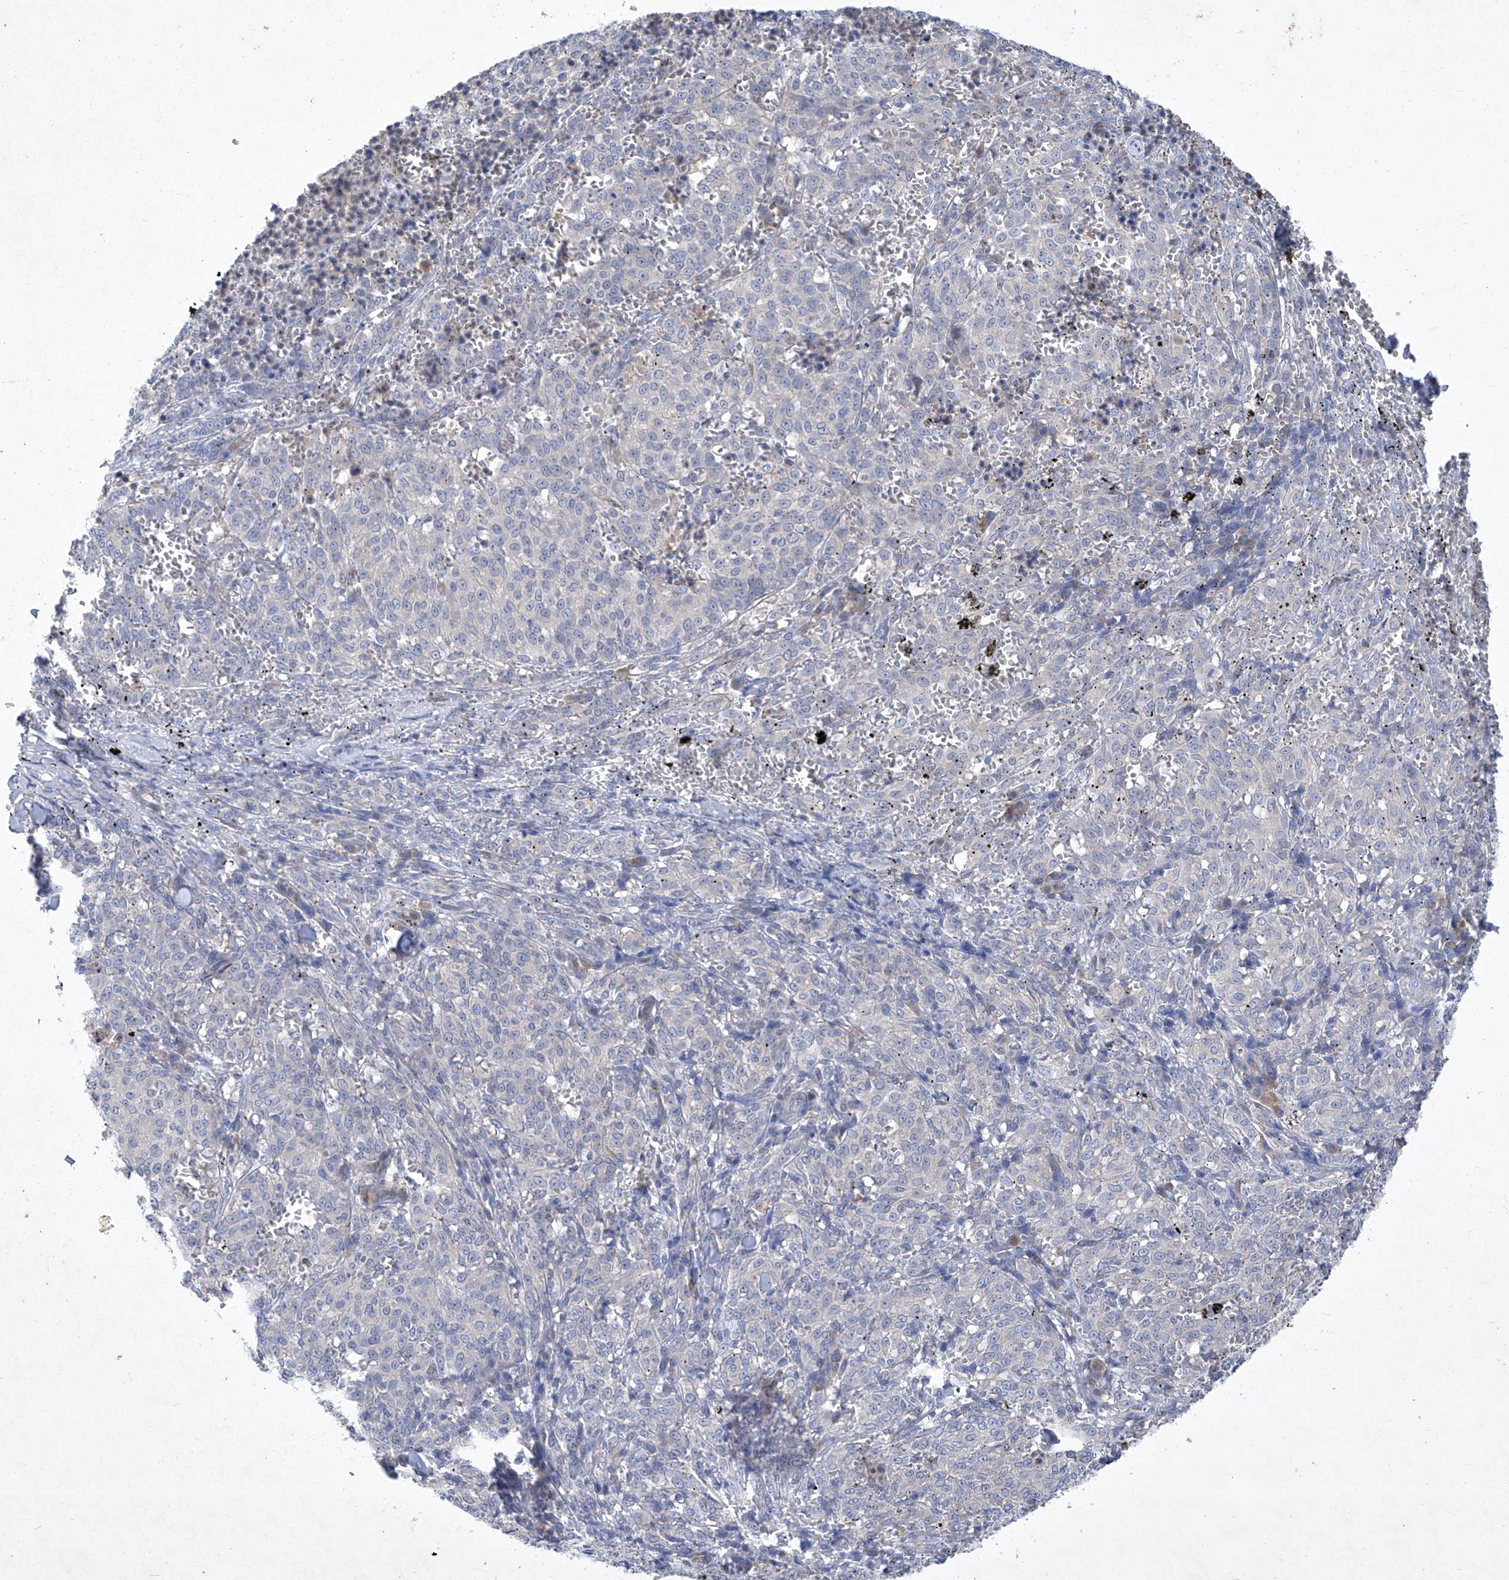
{"staining": {"intensity": "negative", "quantity": "none", "location": "none"}, "tissue": "melanoma", "cell_type": "Tumor cells", "image_type": "cancer", "snomed": [{"axis": "morphology", "description": "Malignant melanoma, NOS"}, {"axis": "topography", "description": "Skin"}], "caption": "Tumor cells are negative for protein expression in human malignant melanoma.", "gene": "SBK2", "patient": {"sex": "female", "age": 72}}